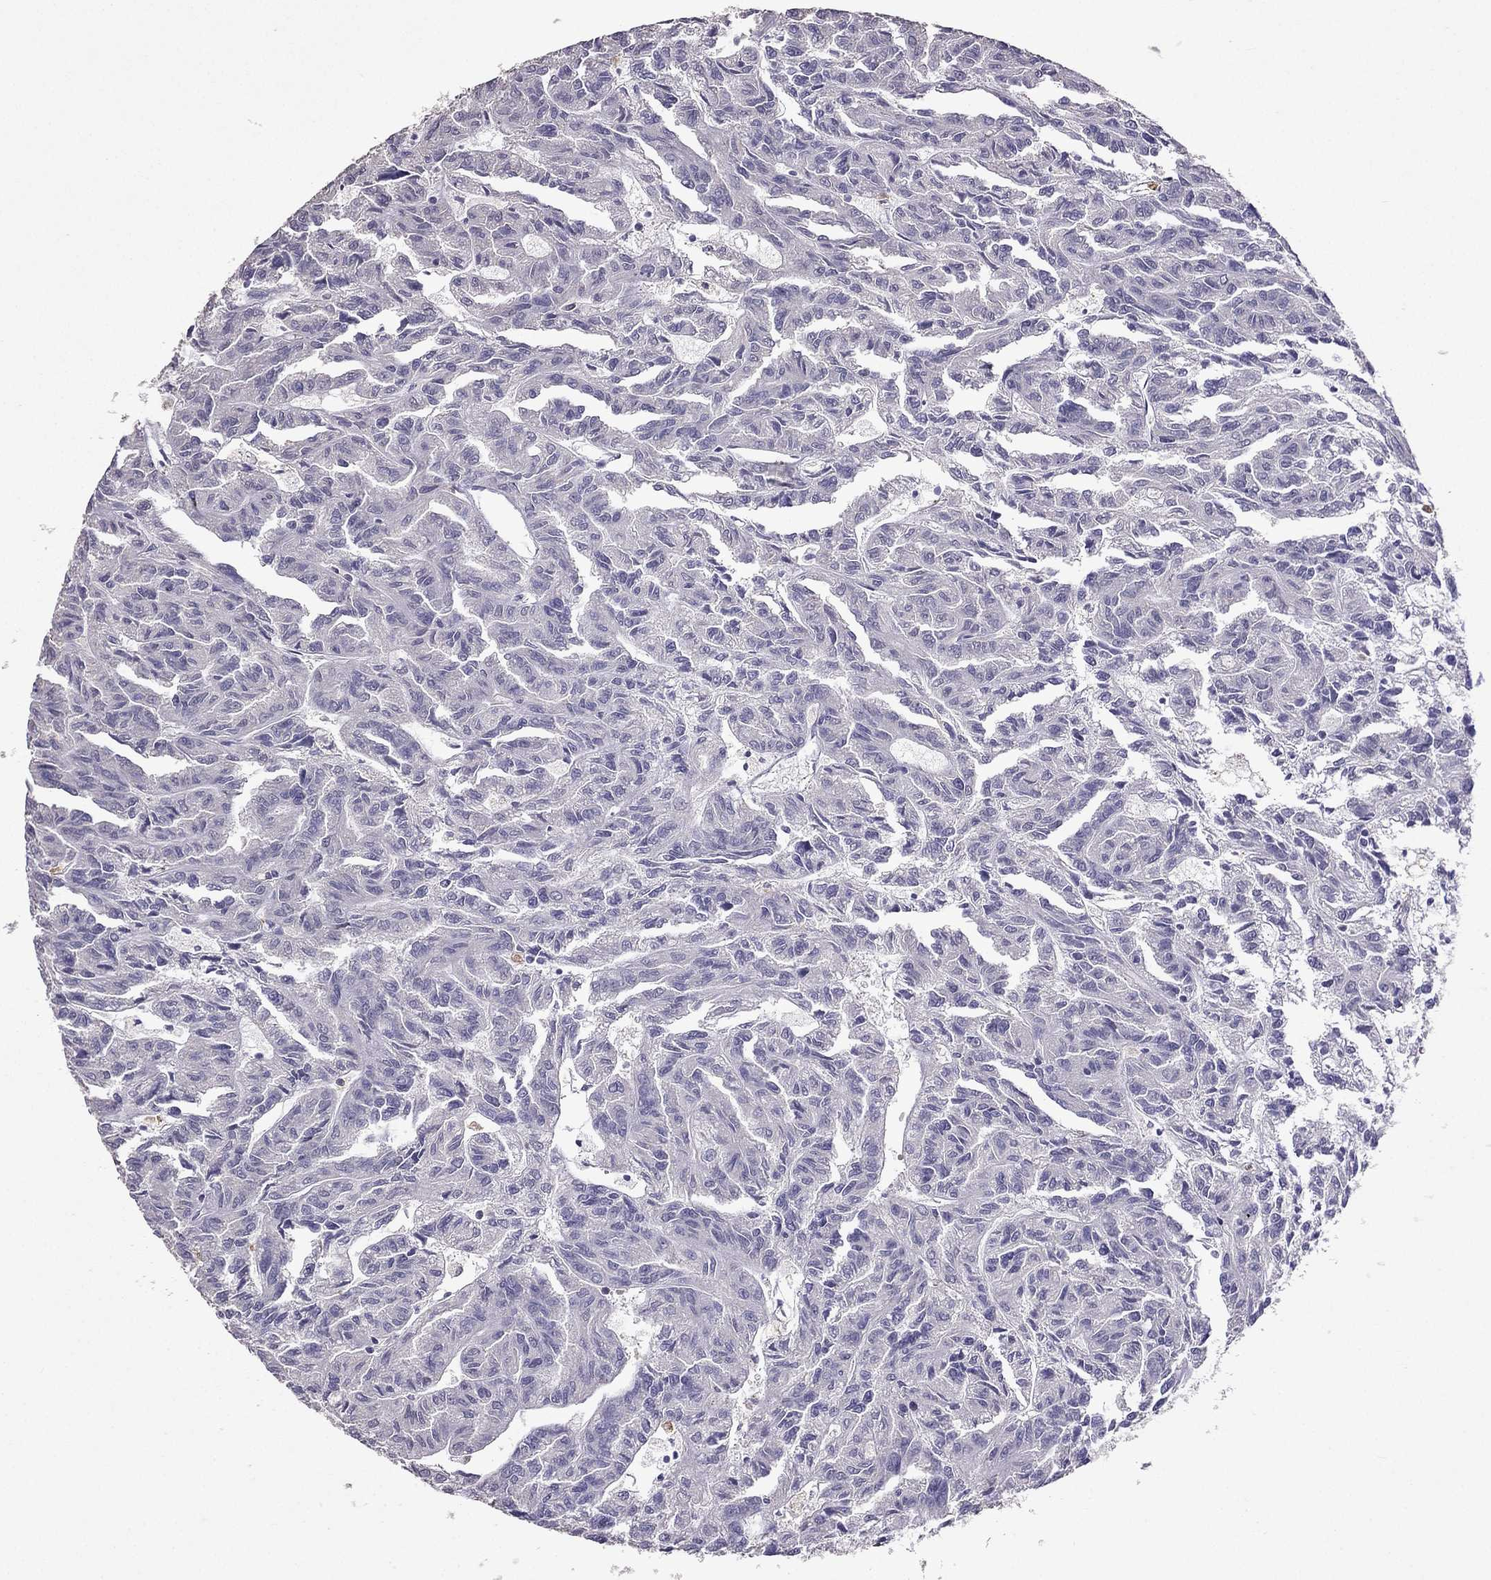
{"staining": {"intensity": "negative", "quantity": "none", "location": "none"}, "tissue": "renal cancer", "cell_type": "Tumor cells", "image_type": "cancer", "snomed": [{"axis": "morphology", "description": "Adenocarcinoma, NOS"}, {"axis": "topography", "description": "Kidney"}], "caption": "There is no significant expression in tumor cells of renal adenocarcinoma.", "gene": "RFLNB", "patient": {"sex": "male", "age": 79}}